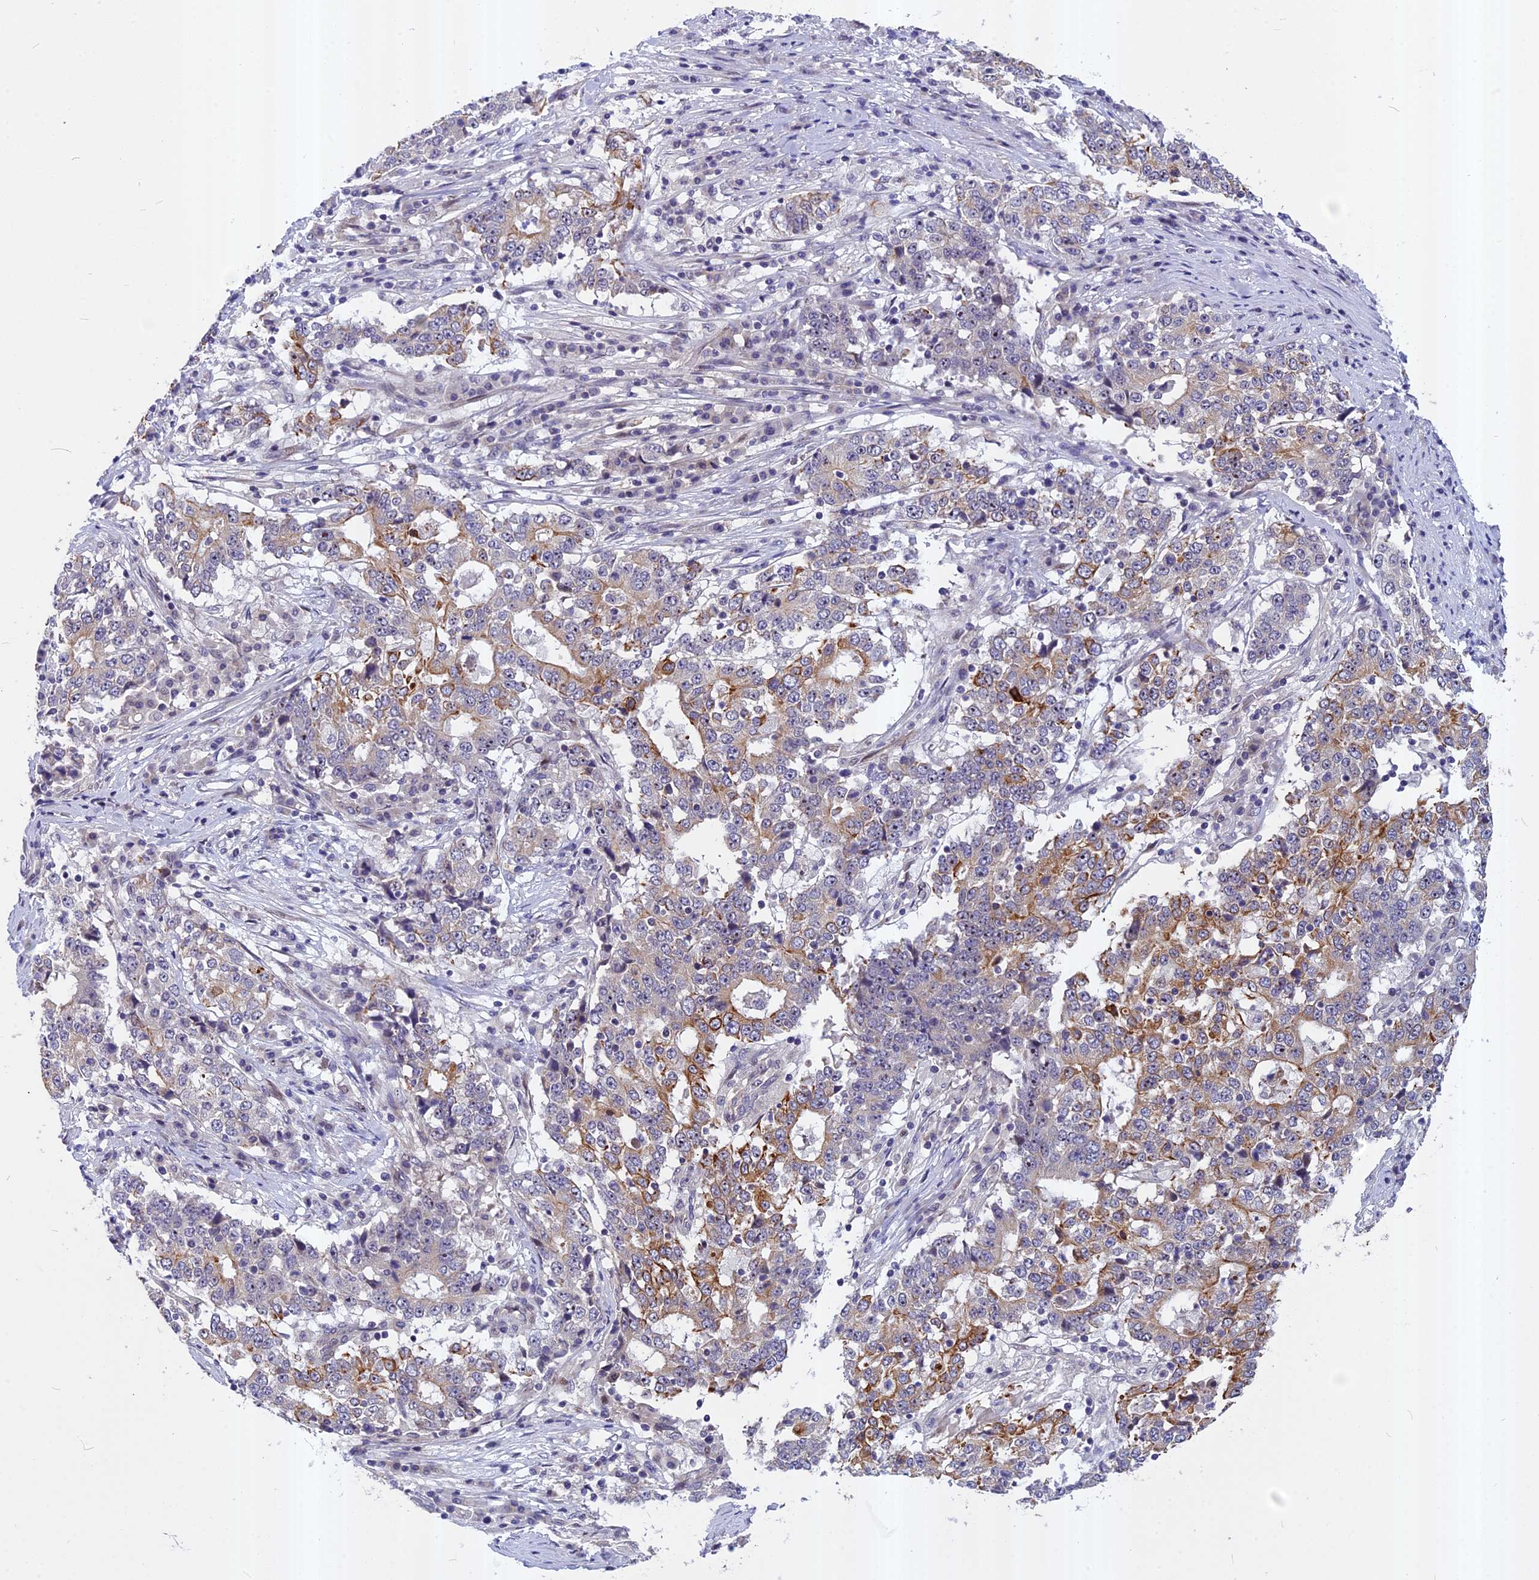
{"staining": {"intensity": "moderate", "quantity": "<25%", "location": "cytoplasmic/membranous"}, "tissue": "stomach cancer", "cell_type": "Tumor cells", "image_type": "cancer", "snomed": [{"axis": "morphology", "description": "Adenocarcinoma, NOS"}, {"axis": "topography", "description": "Stomach"}], "caption": "Stomach cancer stained with a protein marker exhibits moderate staining in tumor cells.", "gene": "ANKRD34B", "patient": {"sex": "male", "age": 59}}